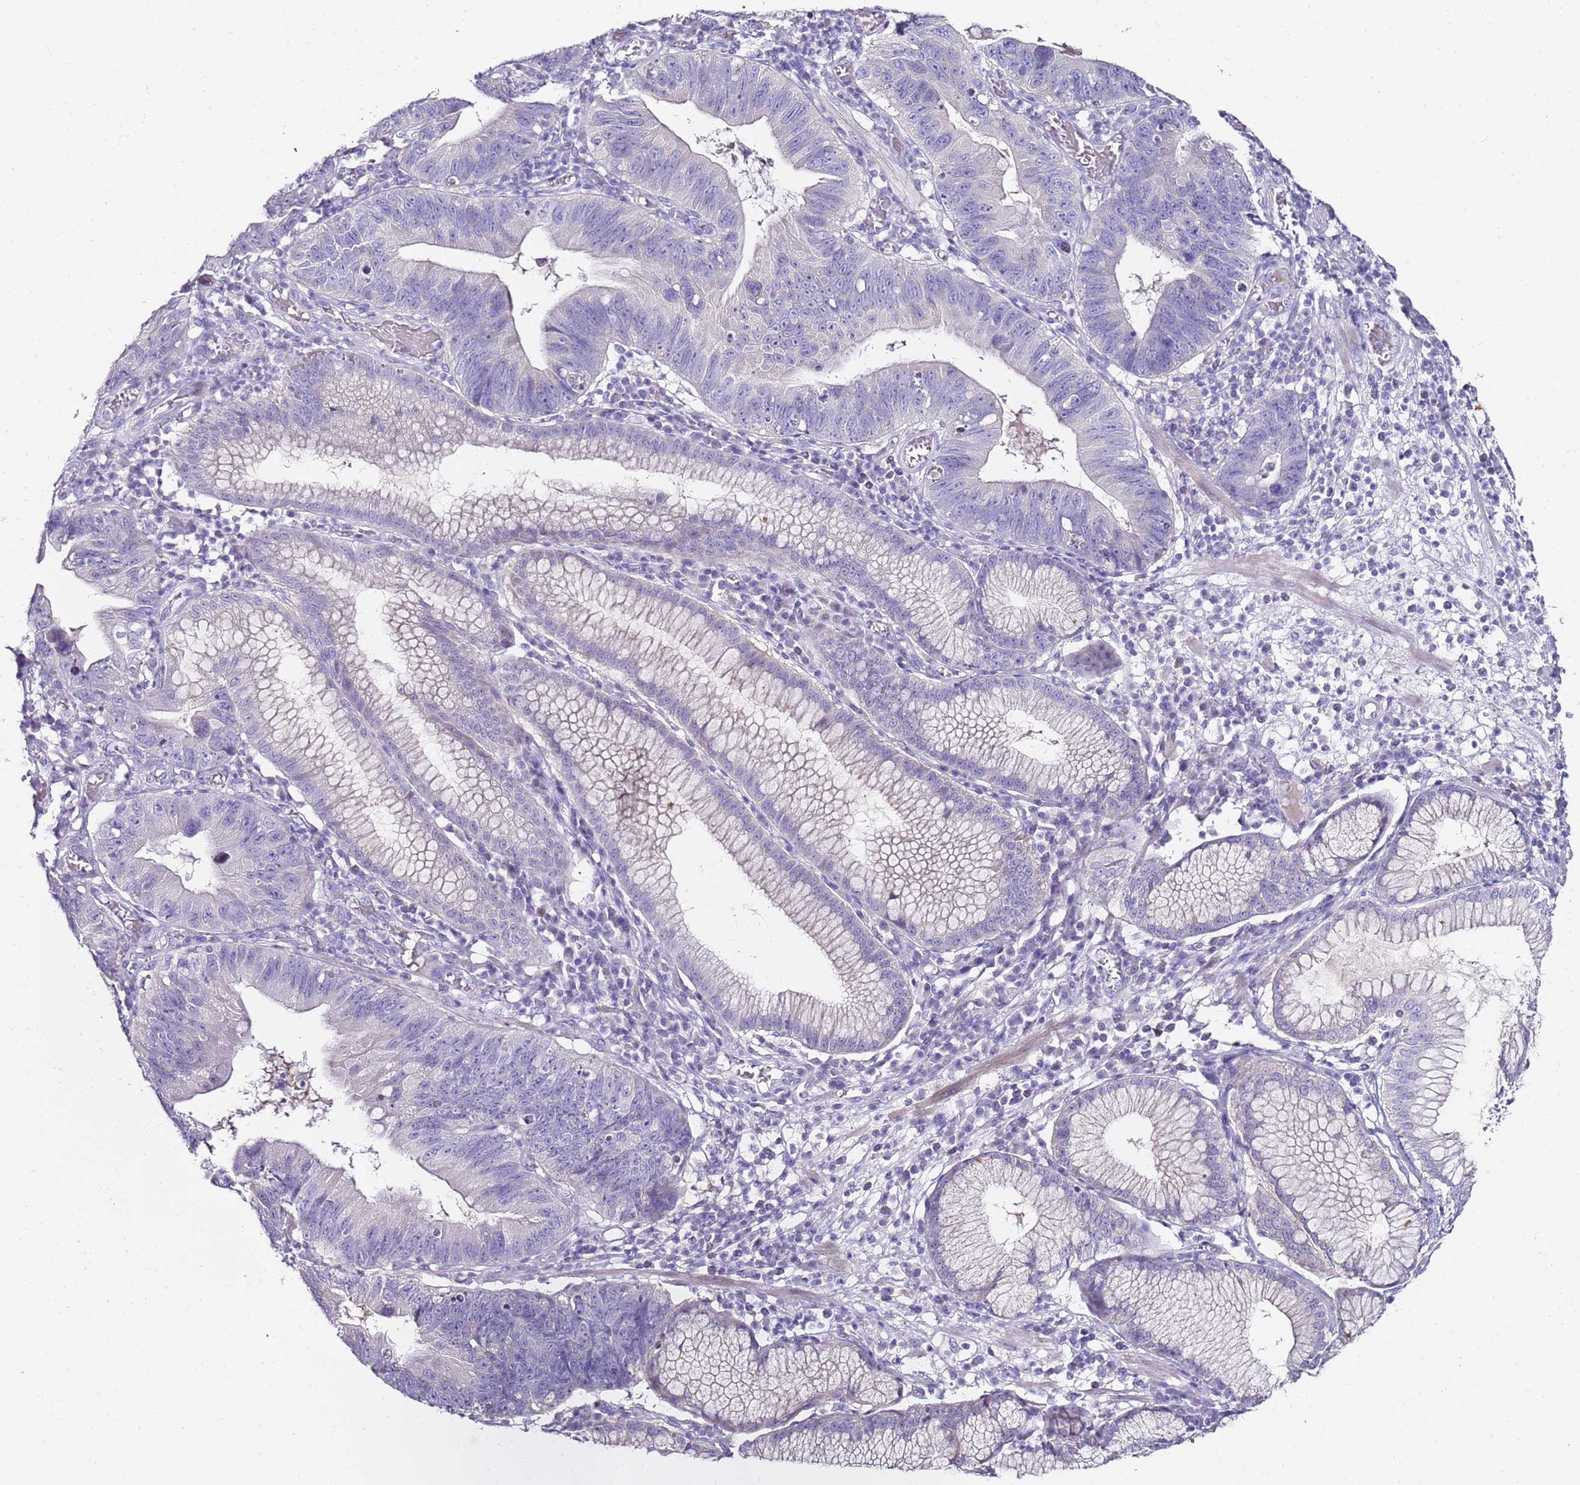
{"staining": {"intensity": "negative", "quantity": "none", "location": "none"}, "tissue": "stomach cancer", "cell_type": "Tumor cells", "image_type": "cancer", "snomed": [{"axis": "morphology", "description": "Adenocarcinoma, NOS"}, {"axis": "topography", "description": "Stomach"}], "caption": "DAB (3,3'-diaminobenzidine) immunohistochemical staining of human stomach cancer (adenocarcinoma) reveals no significant expression in tumor cells. (DAB immunohistochemistry visualized using brightfield microscopy, high magnification).", "gene": "MYBPC3", "patient": {"sex": "male", "age": 59}}